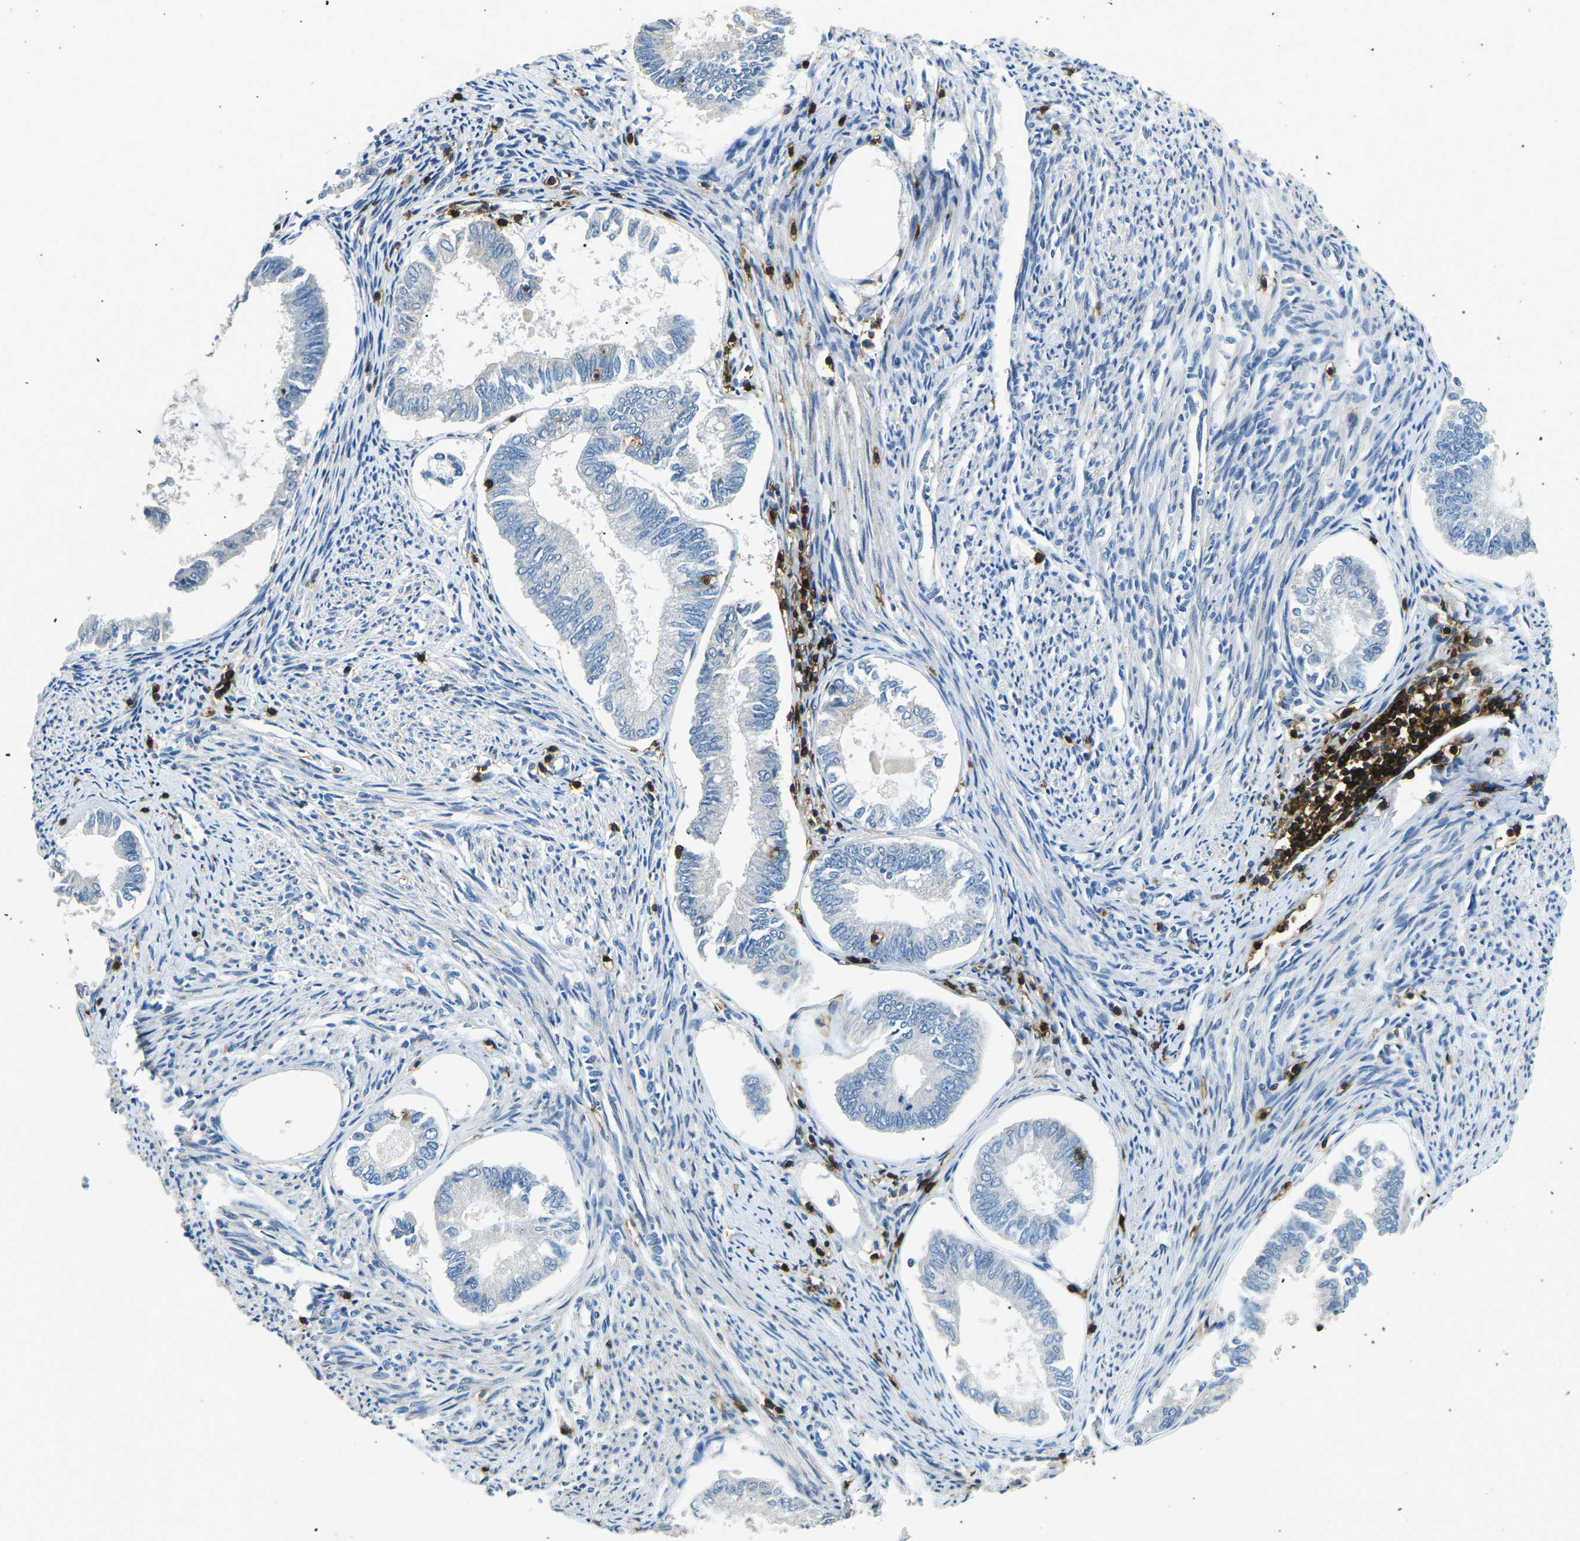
{"staining": {"intensity": "negative", "quantity": "none", "location": "none"}, "tissue": "endometrial cancer", "cell_type": "Tumor cells", "image_type": "cancer", "snomed": [{"axis": "morphology", "description": "Adenocarcinoma, NOS"}, {"axis": "topography", "description": "Endometrium"}], "caption": "Immunohistochemical staining of endometrial adenocarcinoma reveals no significant positivity in tumor cells.", "gene": "CD6", "patient": {"sex": "female", "age": 86}}